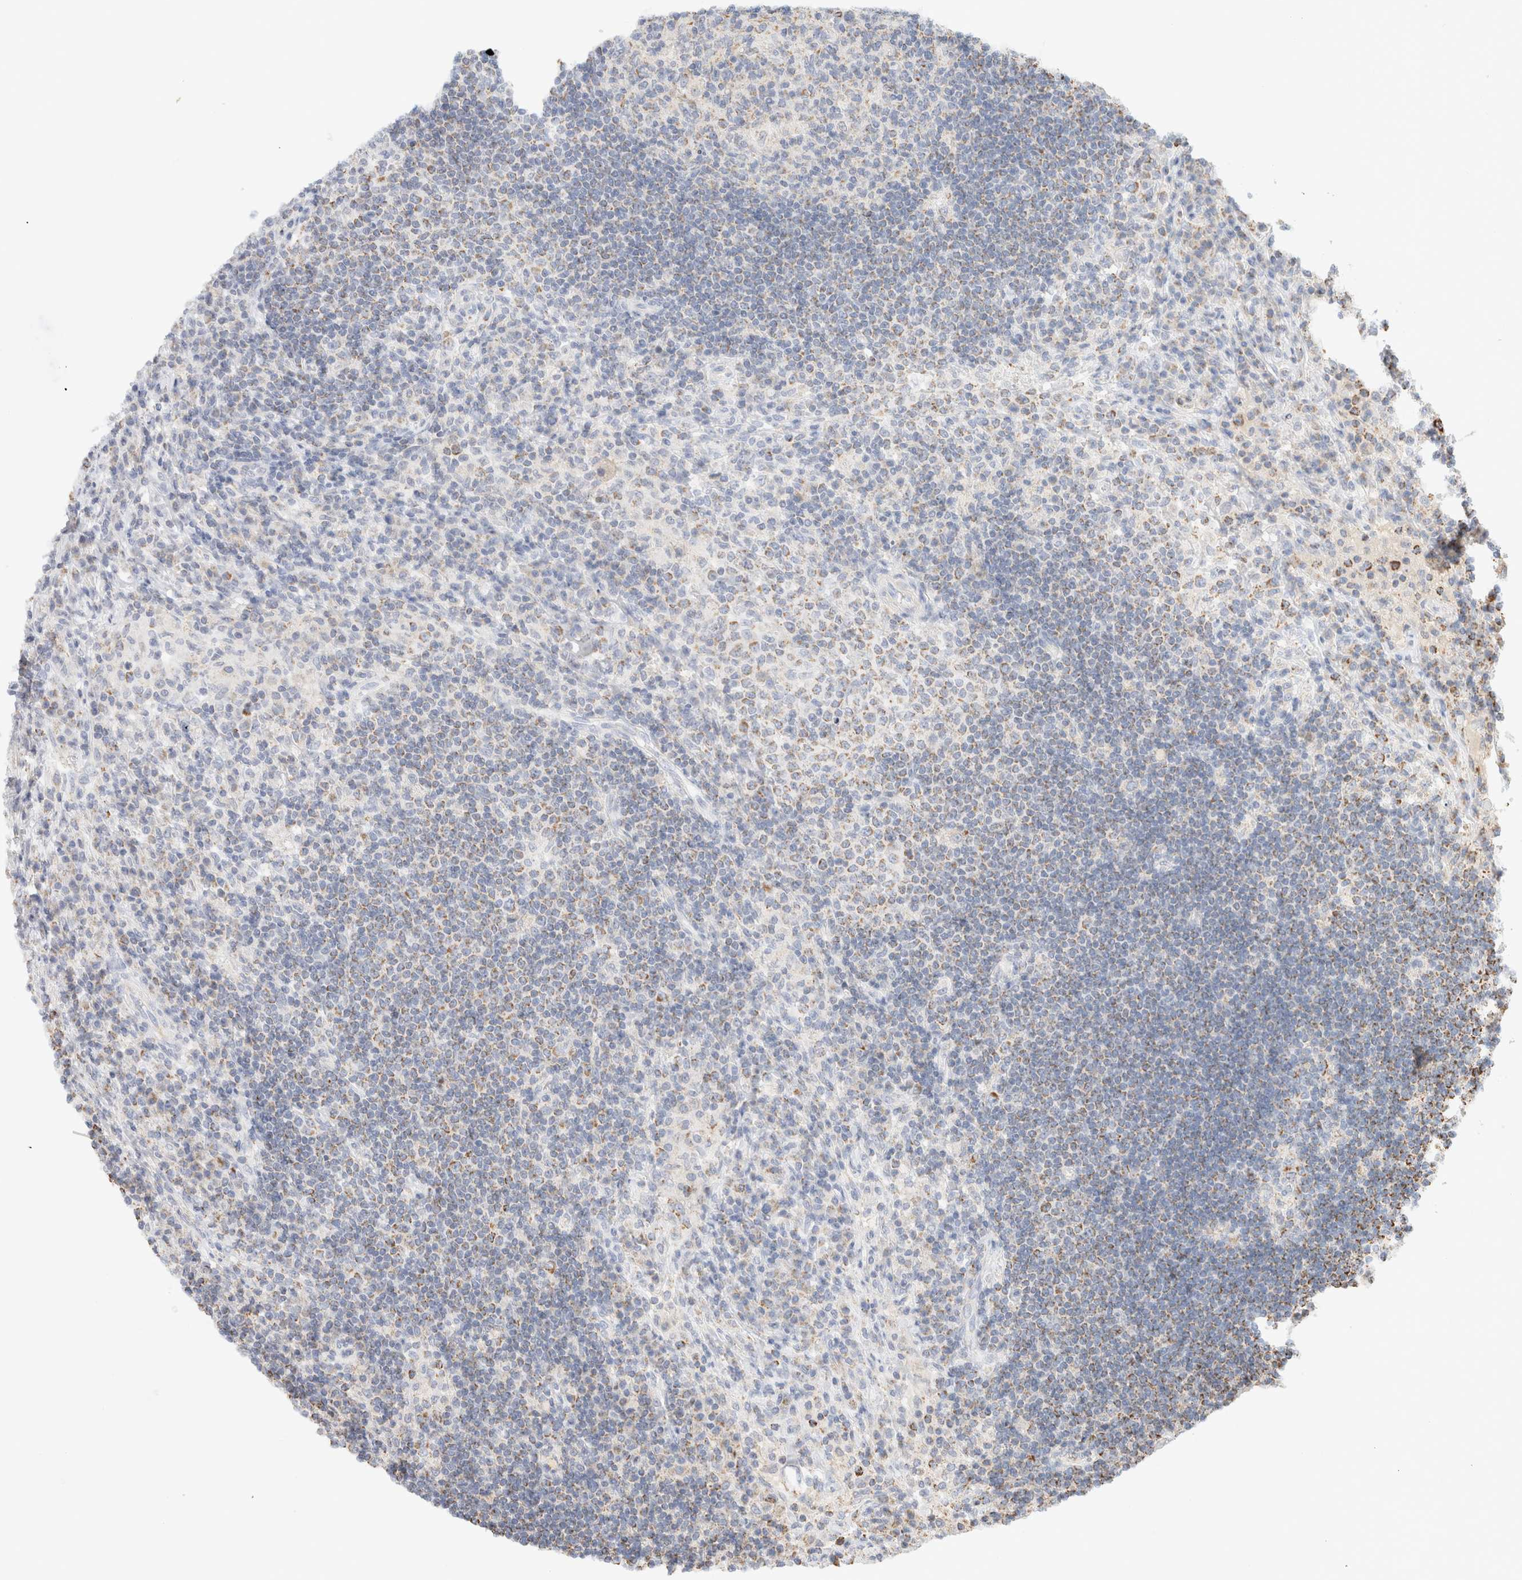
{"staining": {"intensity": "weak", "quantity": "25%-75%", "location": "cytoplasmic/membranous"}, "tissue": "lymph node", "cell_type": "Germinal center cells", "image_type": "normal", "snomed": [{"axis": "morphology", "description": "Normal tissue, NOS"}, {"axis": "topography", "description": "Lymph node"}], "caption": "Protein expression analysis of unremarkable lymph node shows weak cytoplasmic/membranous staining in about 25%-75% of germinal center cells.", "gene": "HDHD3", "patient": {"sex": "female", "age": 53}}